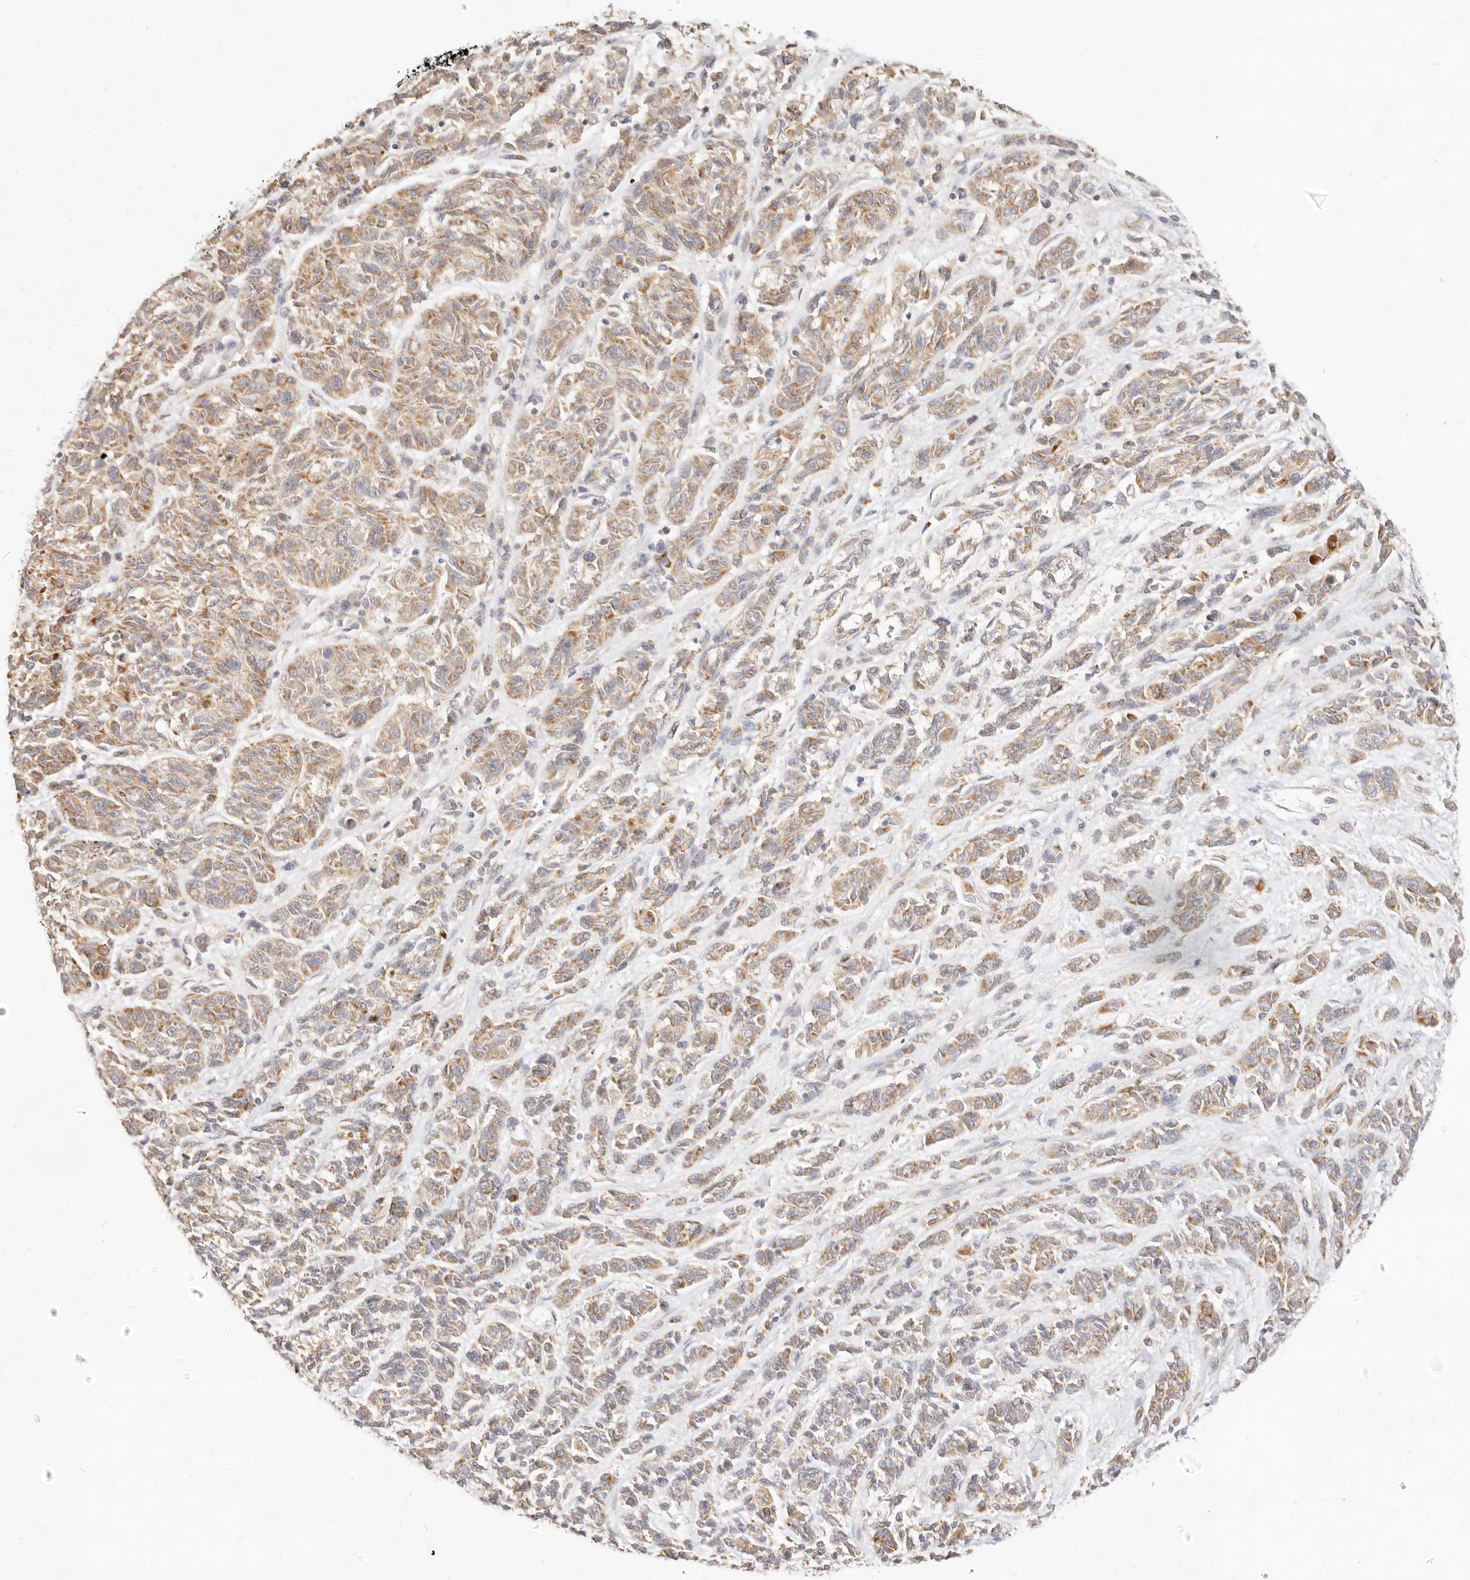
{"staining": {"intensity": "moderate", "quantity": ">75%", "location": "cytoplasmic/membranous"}, "tissue": "melanoma", "cell_type": "Tumor cells", "image_type": "cancer", "snomed": [{"axis": "morphology", "description": "Malignant melanoma, NOS"}, {"axis": "topography", "description": "Skin"}], "caption": "Moderate cytoplasmic/membranous positivity for a protein is identified in about >75% of tumor cells of malignant melanoma using IHC.", "gene": "RUBCNL", "patient": {"sex": "male", "age": 53}}